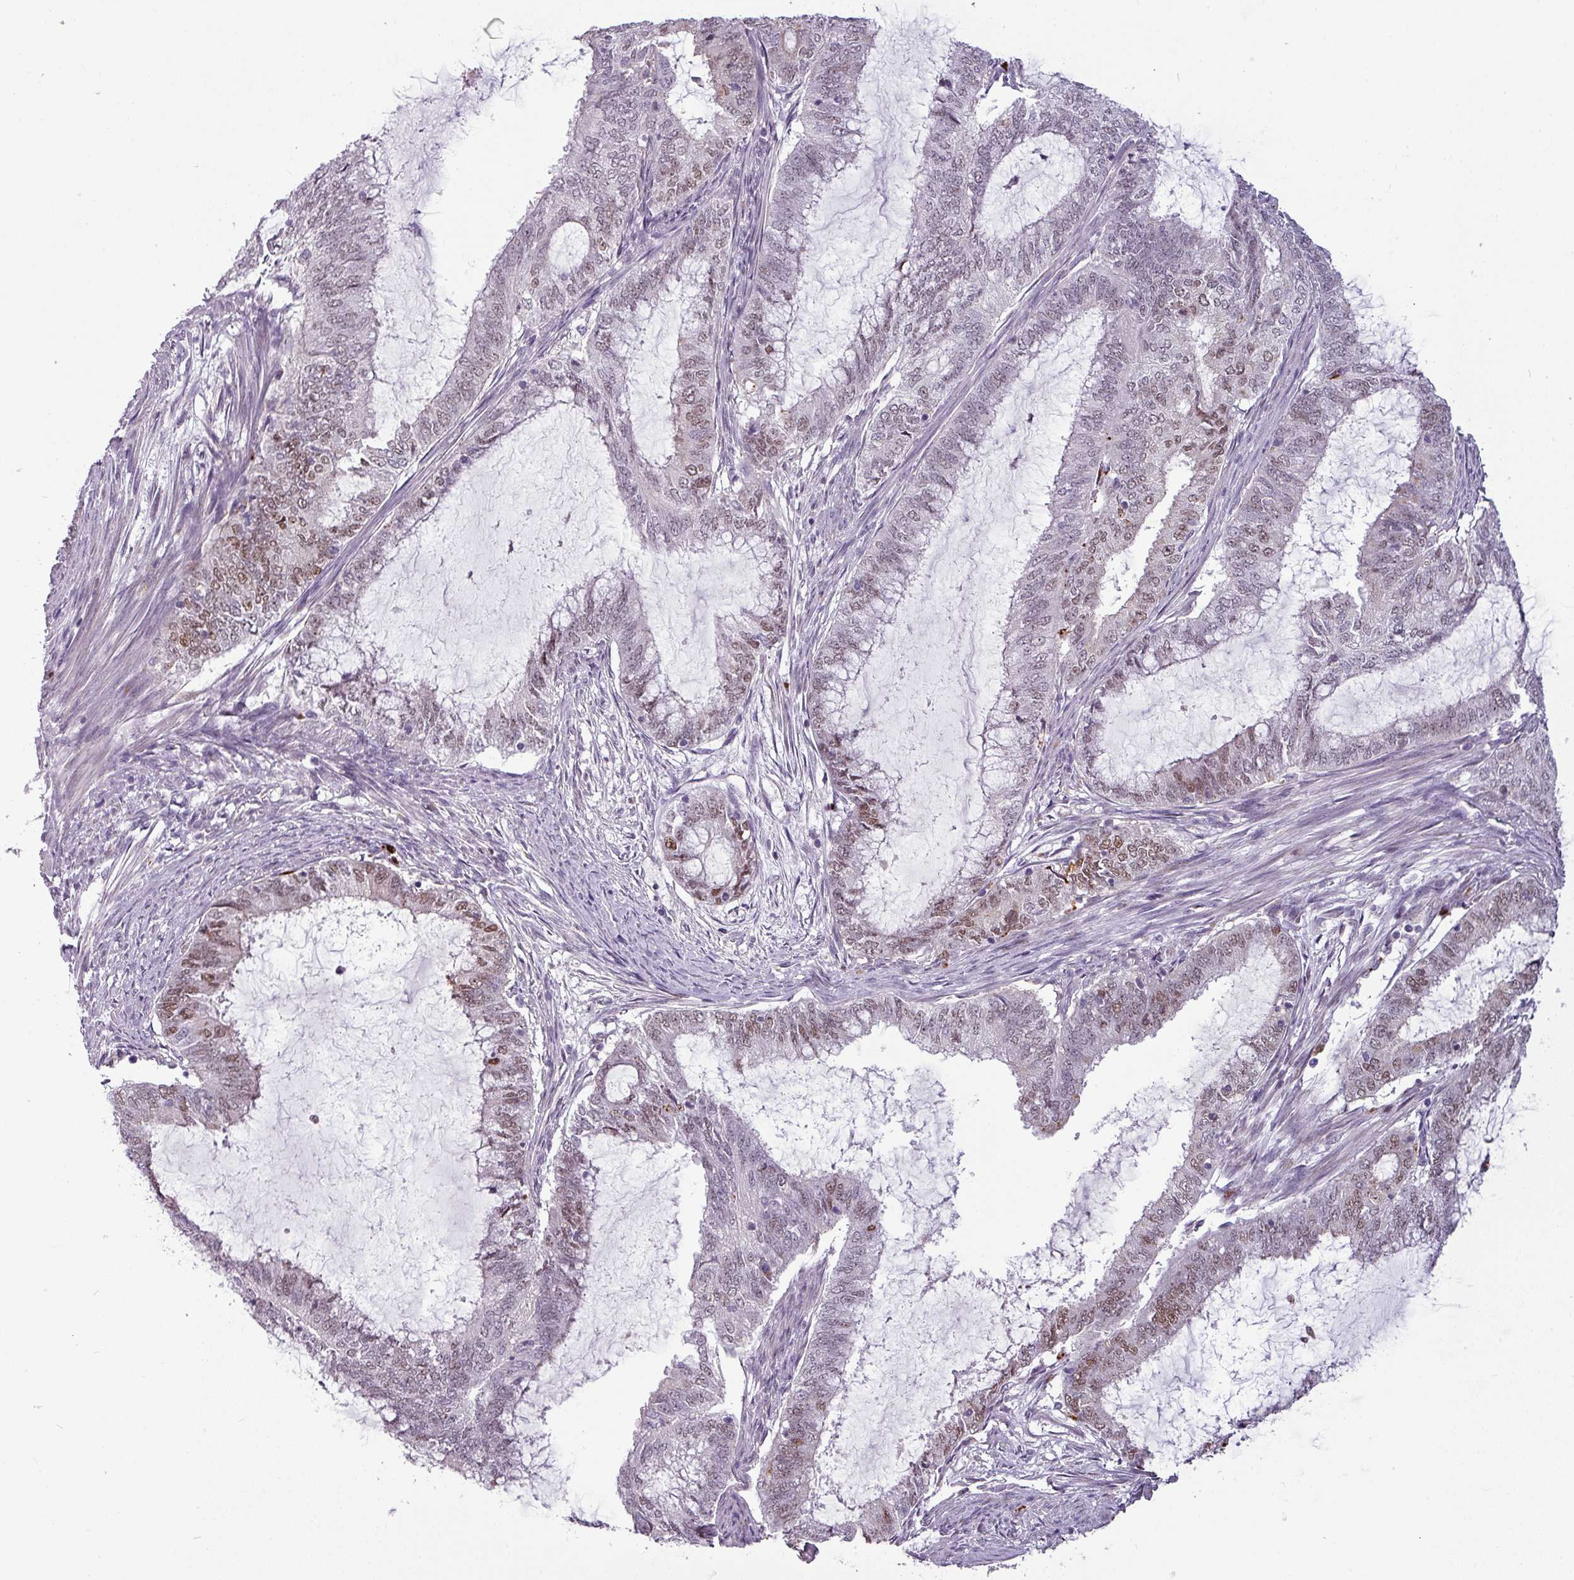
{"staining": {"intensity": "weak", "quantity": "25%-75%", "location": "nuclear"}, "tissue": "endometrial cancer", "cell_type": "Tumor cells", "image_type": "cancer", "snomed": [{"axis": "morphology", "description": "Adenocarcinoma, NOS"}, {"axis": "topography", "description": "Endometrium"}], "caption": "Immunohistochemical staining of human endometrial cancer (adenocarcinoma) reveals weak nuclear protein staining in approximately 25%-75% of tumor cells.", "gene": "TMEFF1", "patient": {"sex": "female", "age": 51}}